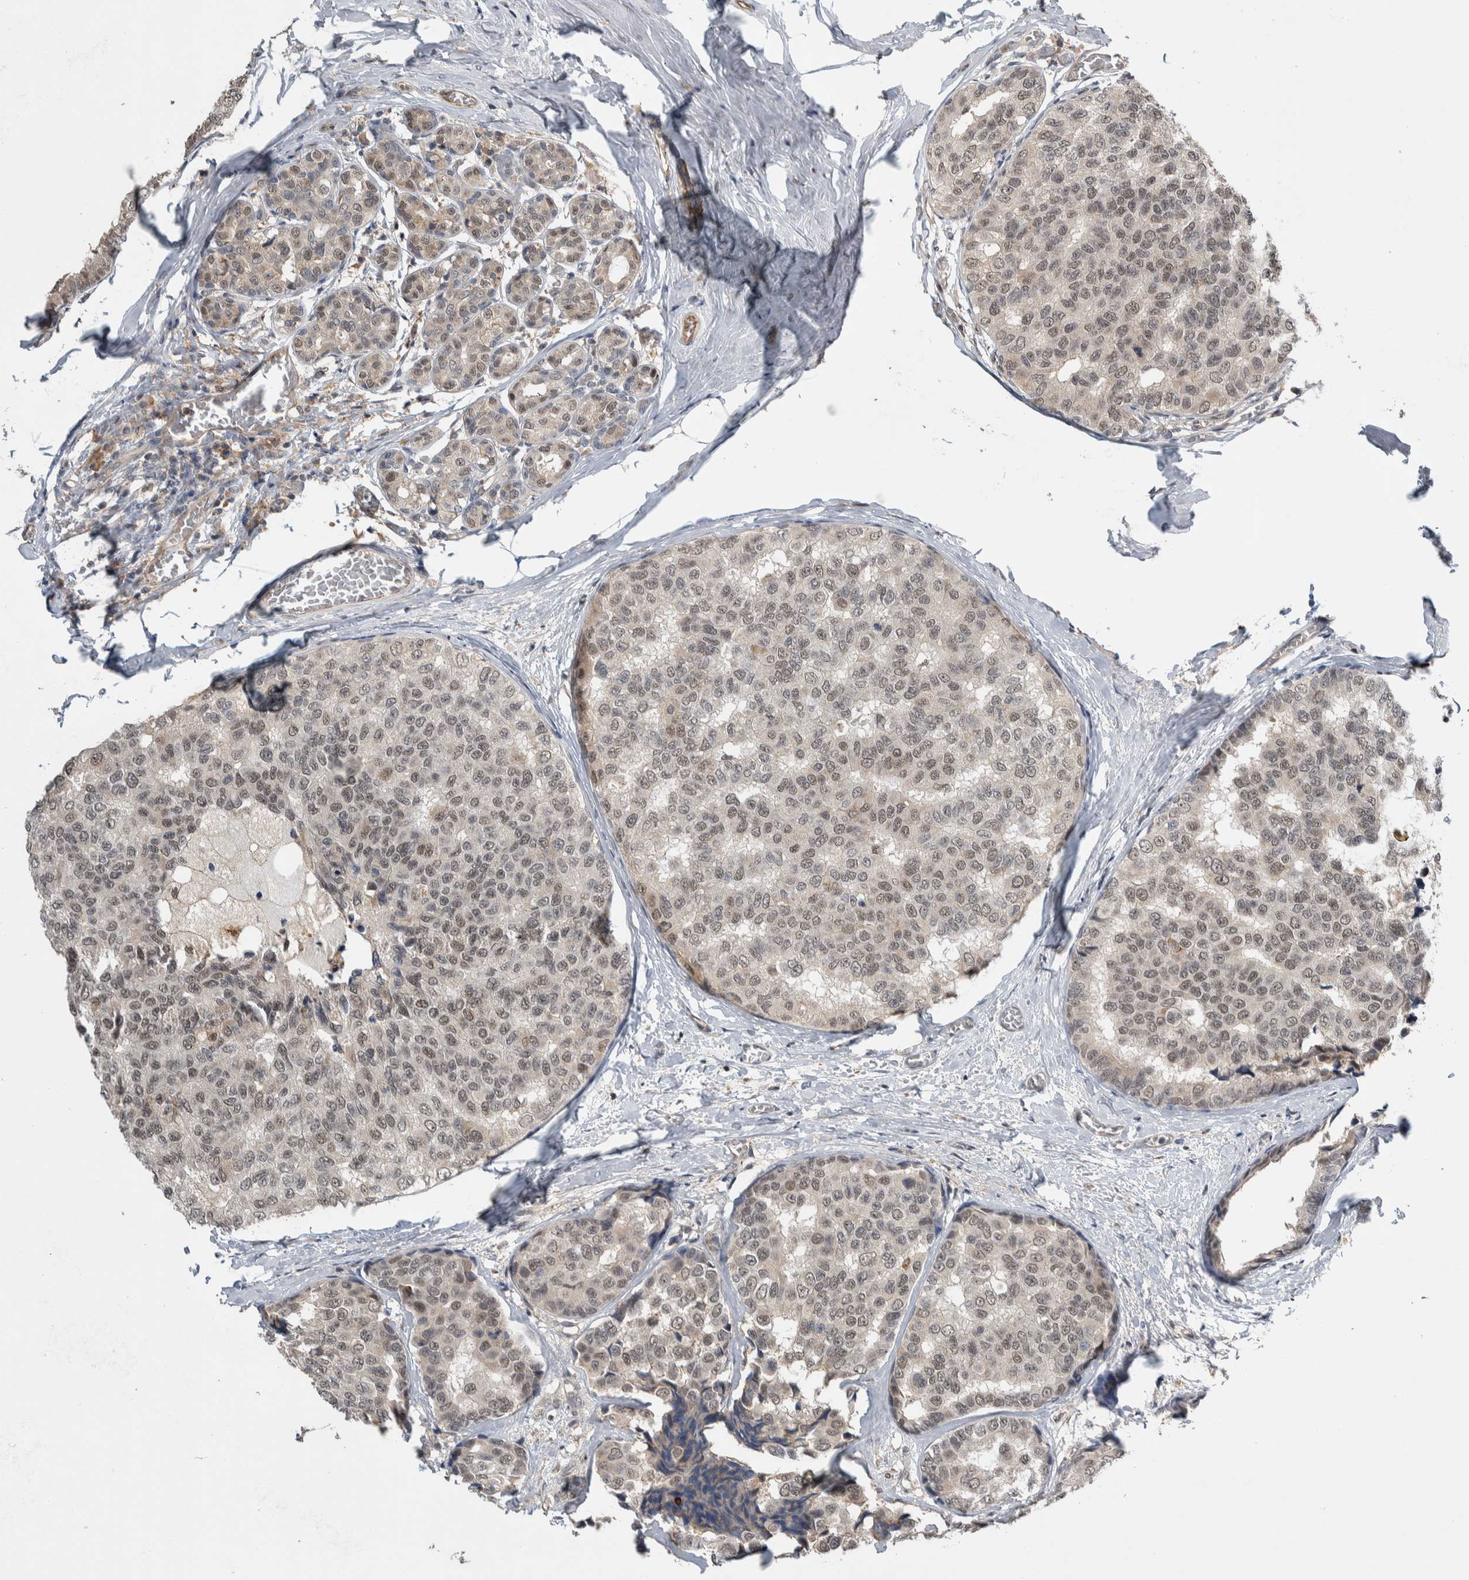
{"staining": {"intensity": "weak", "quantity": ">75%", "location": "nuclear"}, "tissue": "breast cancer", "cell_type": "Tumor cells", "image_type": "cancer", "snomed": [{"axis": "morphology", "description": "Normal tissue, NOS"}, {"axis": "morphology", "description": "Duct carcinoma"}, {"axis": "topography", "description": "Breast"}], "caption": "DAB (3,3'-diaminobenzidine) immunohistochemical staining of invasive ductal carcinoma (breast) displays weak nuclear protein staining in about >75% of tumor cells.", "gene": "PRDM4", "patient": {"sex": "female", "age": 43}}